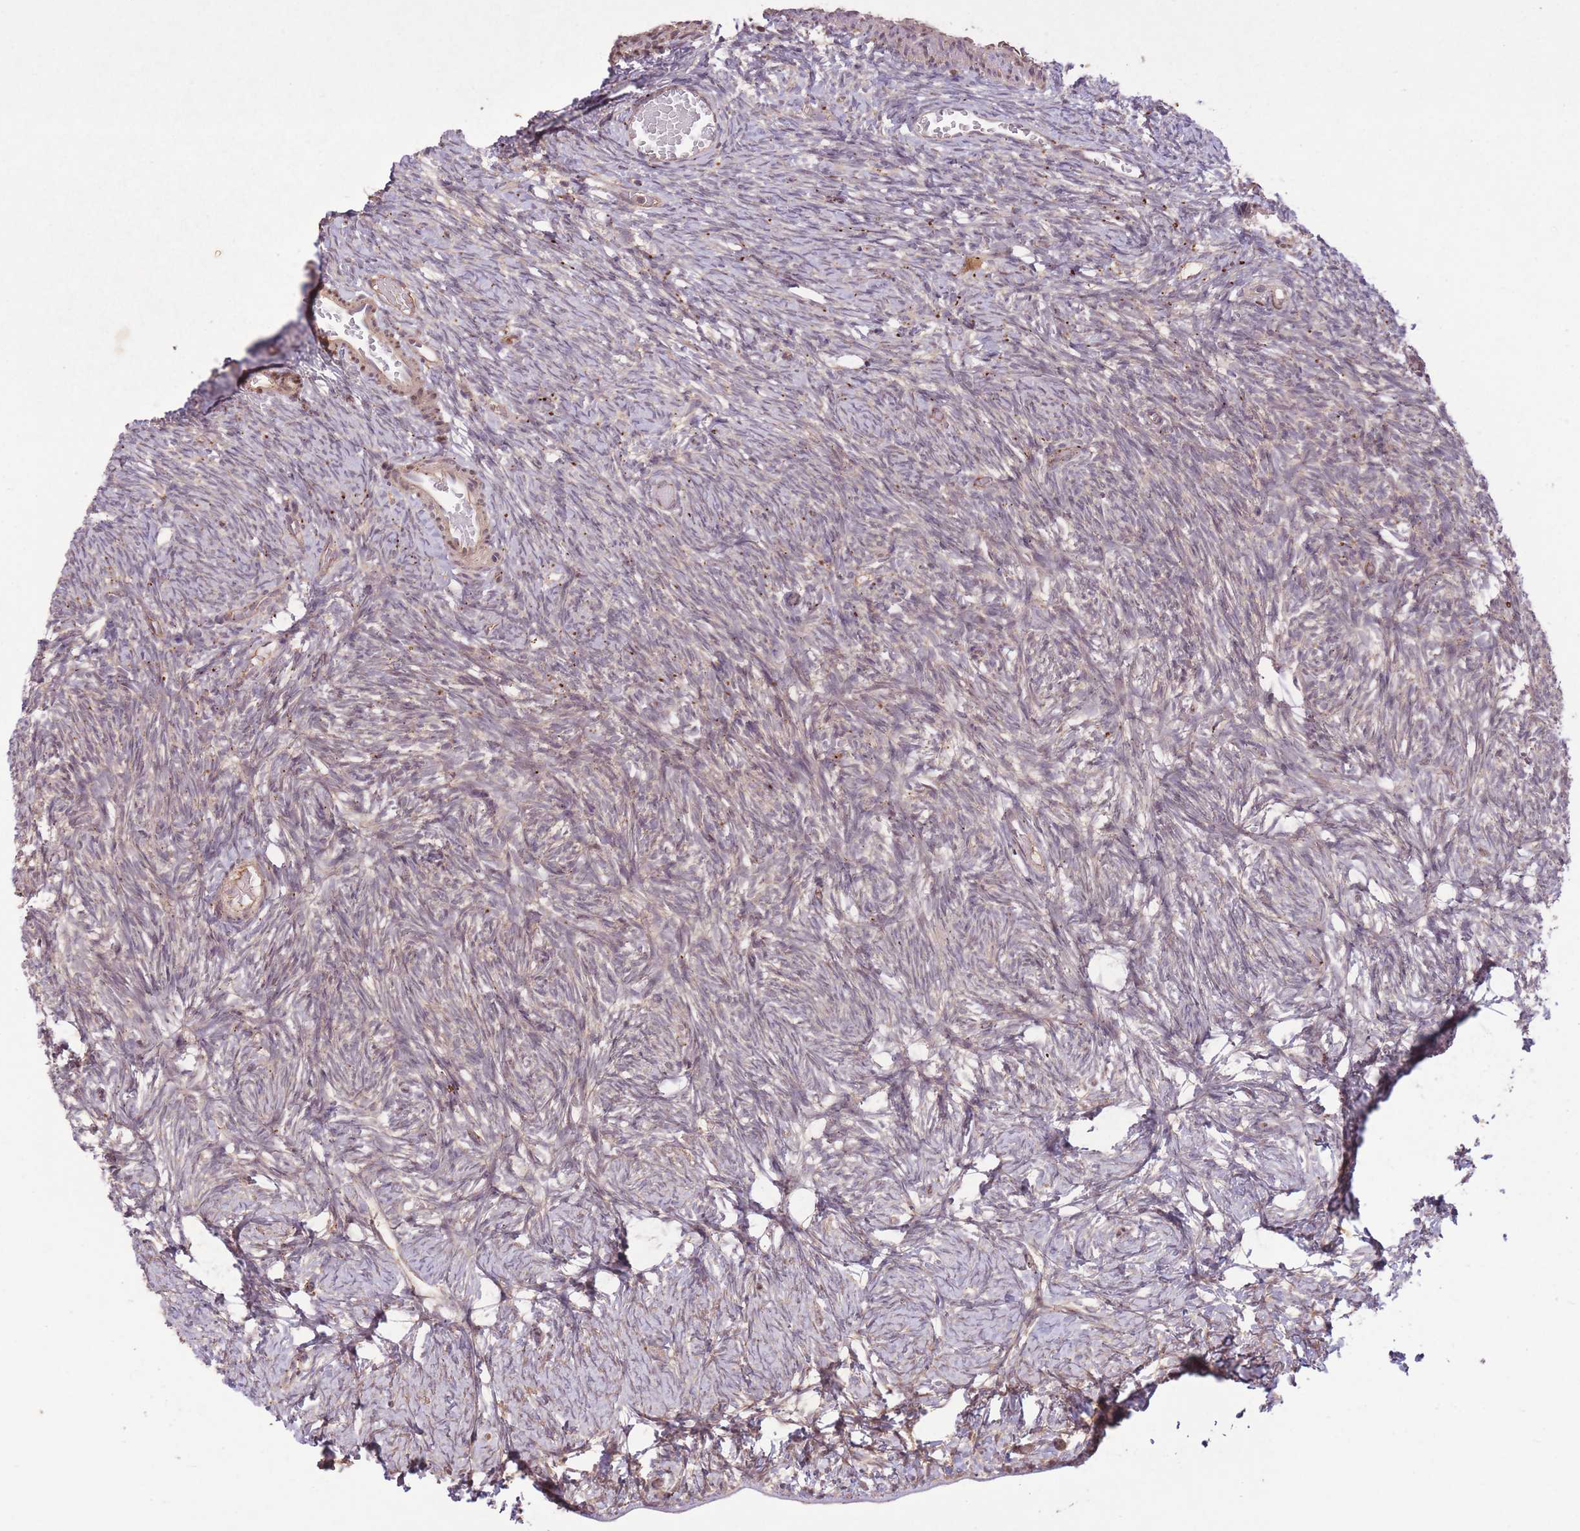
{"staining": {"intensity": "negative", "quantity": "none", "location": "none"}, "tissue": "ovary", "cell_type": "Ovarian stroma cells", "image_type": "normal", "snomed": [{"axis": "morphology", "description": "Normal tissue, NOS"}, {"axis": "topography", "description": "Ovary"}], "caption": "DAB (3,3'-diaminobenzidine) immunohistochemical staining of unremarkable human ovary displays no significant staining in ovarian stroma cells. (DAB (3,3'-diaminobenzidine) immunohistochemistry (IHC), high magnification).", "gene": "POLR3F", "patient": {"sex": "female", "age": 39}}